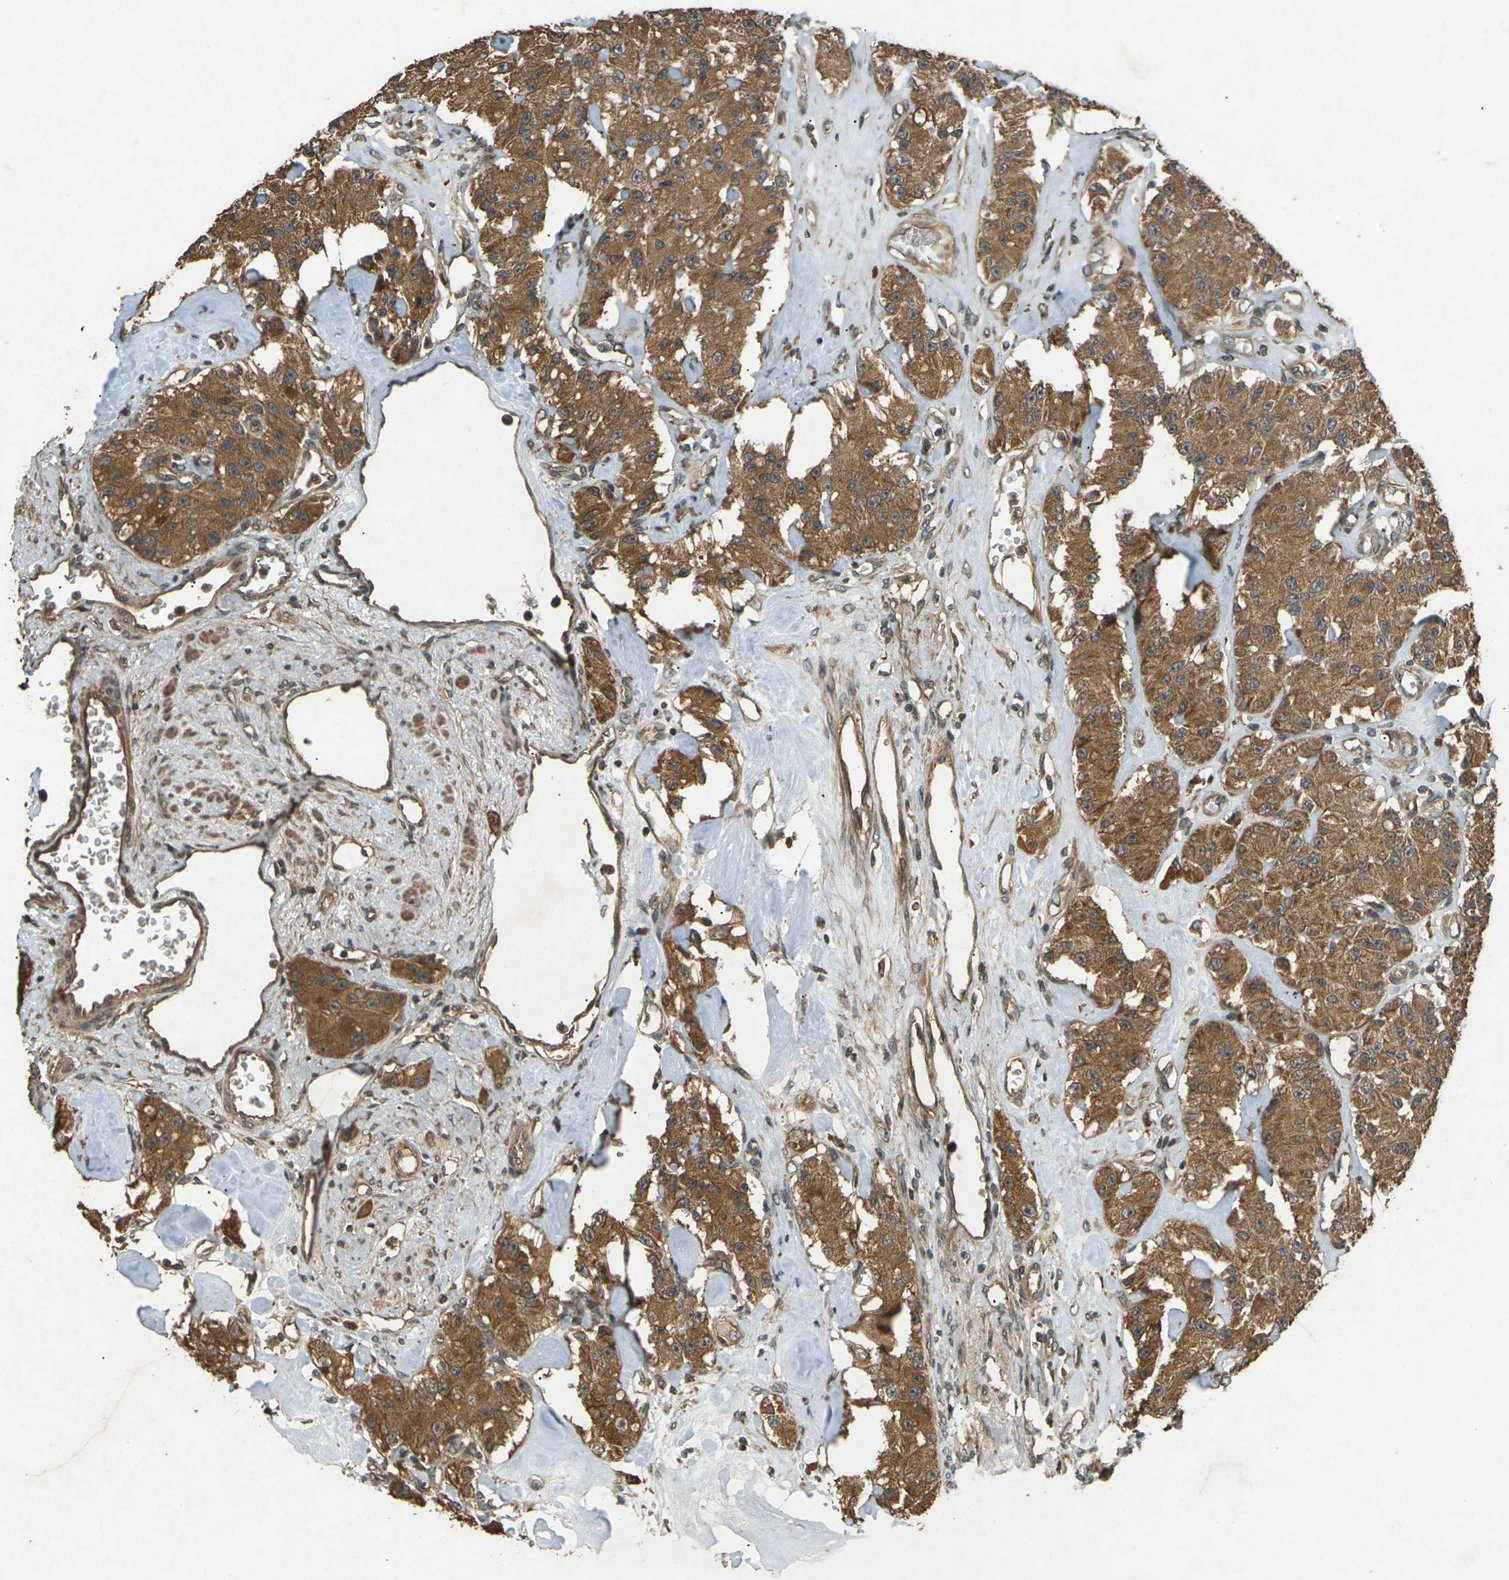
{"staining": {"intensity": "moderate", "quantity": ">75%", "location": "cytoplasmic/membranous"}, "tissue": "carcinoid", "cell_type": "Tumor cells", "image_type": "cancer", "snomed": [{"axis": "morphology", "description": "Carcinoid, malignant, NOS"}, {"axis": "topography", "description": "Pancreas"}], "caption": "There is medium levels of moderate cytoplasmic/membranous staining in tumor cells of carcinoid, as demonstrated by immunohistochemical staining (brown color).", "gene": "TAP1", "patient": {"sex": "male", "age": 41}}